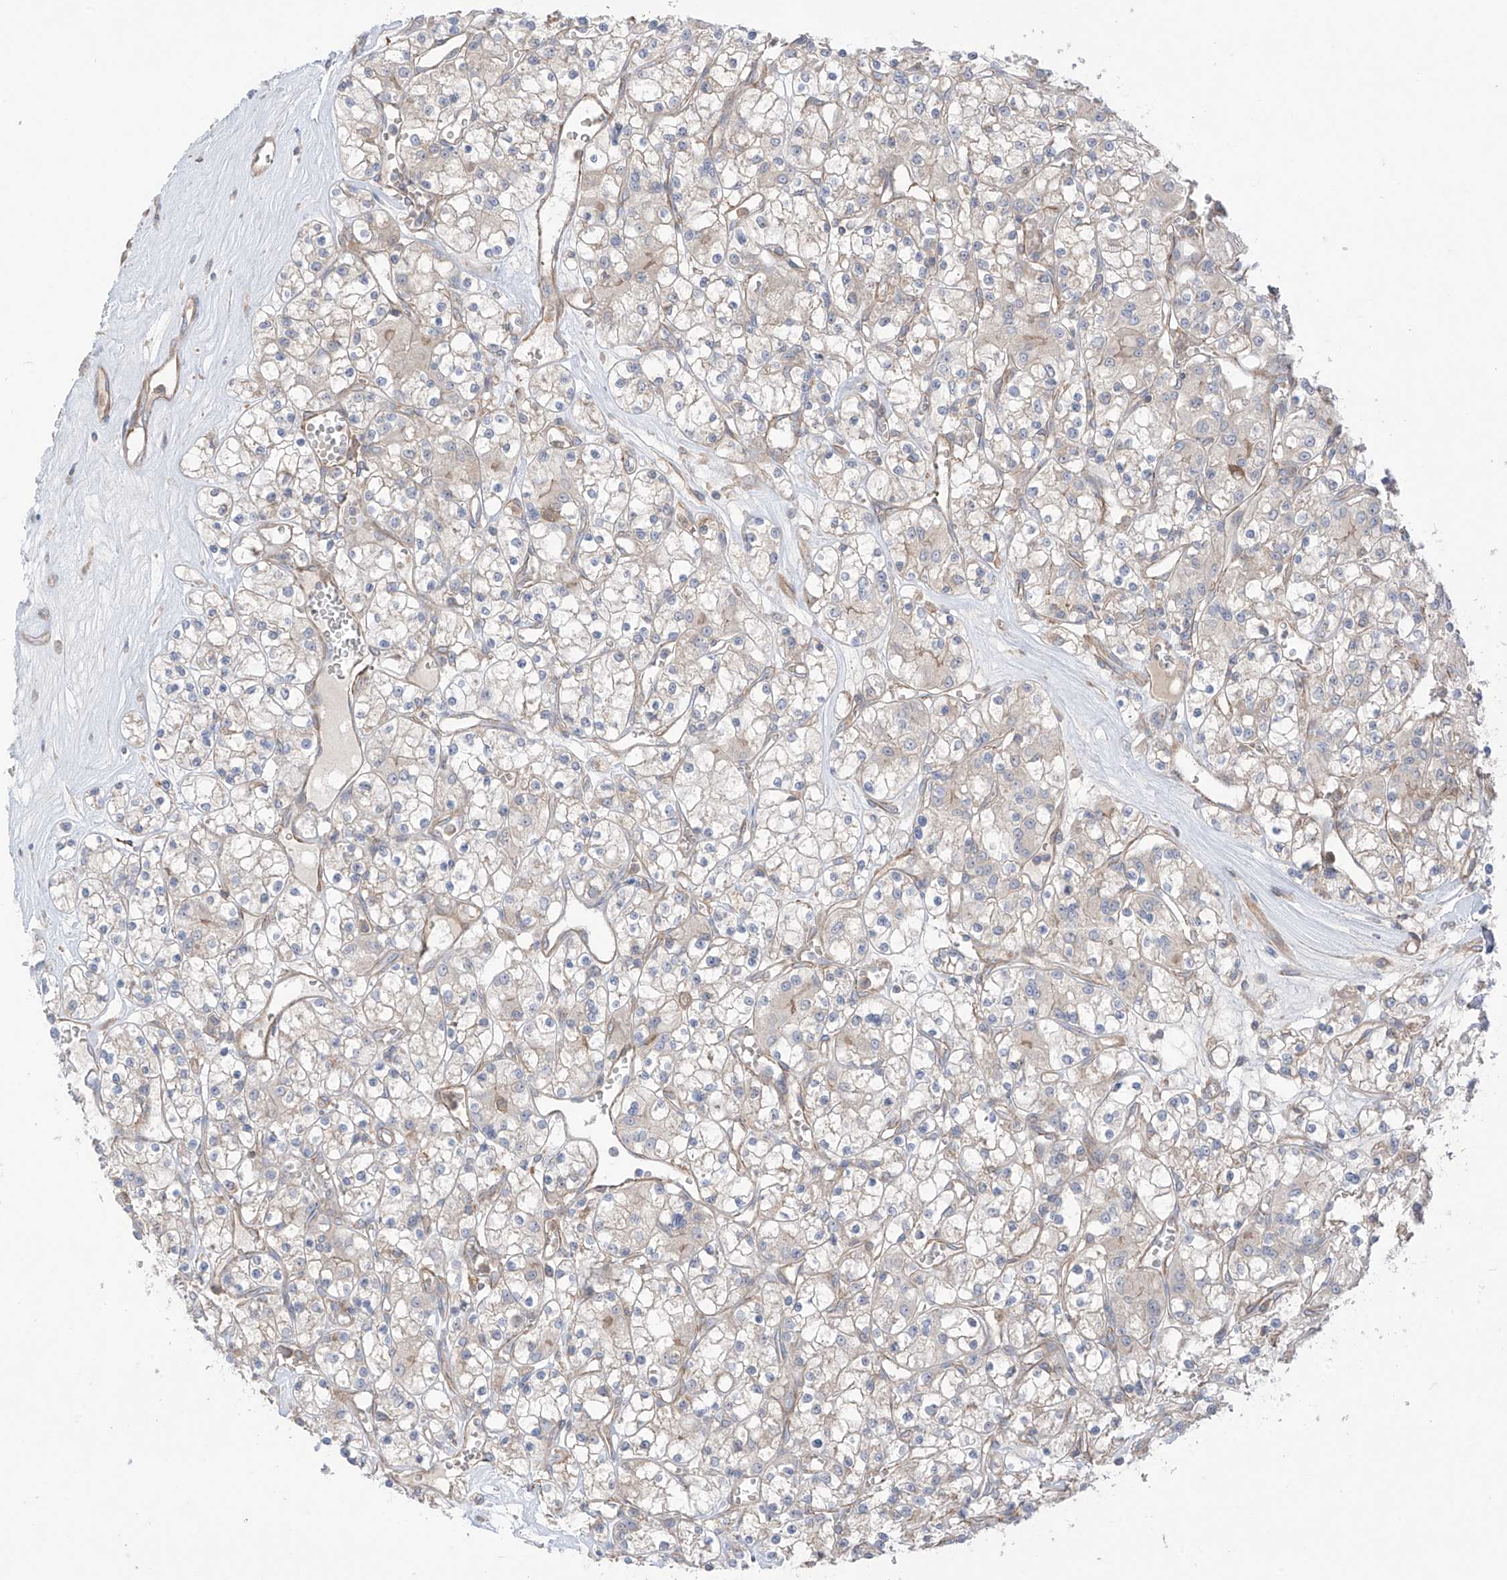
{"staining": {"intensity": "weak", "quantity": "<25%", "location": "cytoplasmic/membranous"}, "tissue": "renal cancer", "cell_type": "Tumor cells", "image_type": "cancer", "snomed": [{"axis": "morphology", "description": "Adenocarcinoma, NOS"}, {"axis": "topography", "description": "Kidney"}], "caption": "Immunohistochemistry micrograph of neoplastic tissue: human adenocarcinoma (renal) stained with DAB reveals no significant protein staining in tumor cells.", "gene": "TRMU", "patient": {"sex": "female", "age": 59}}